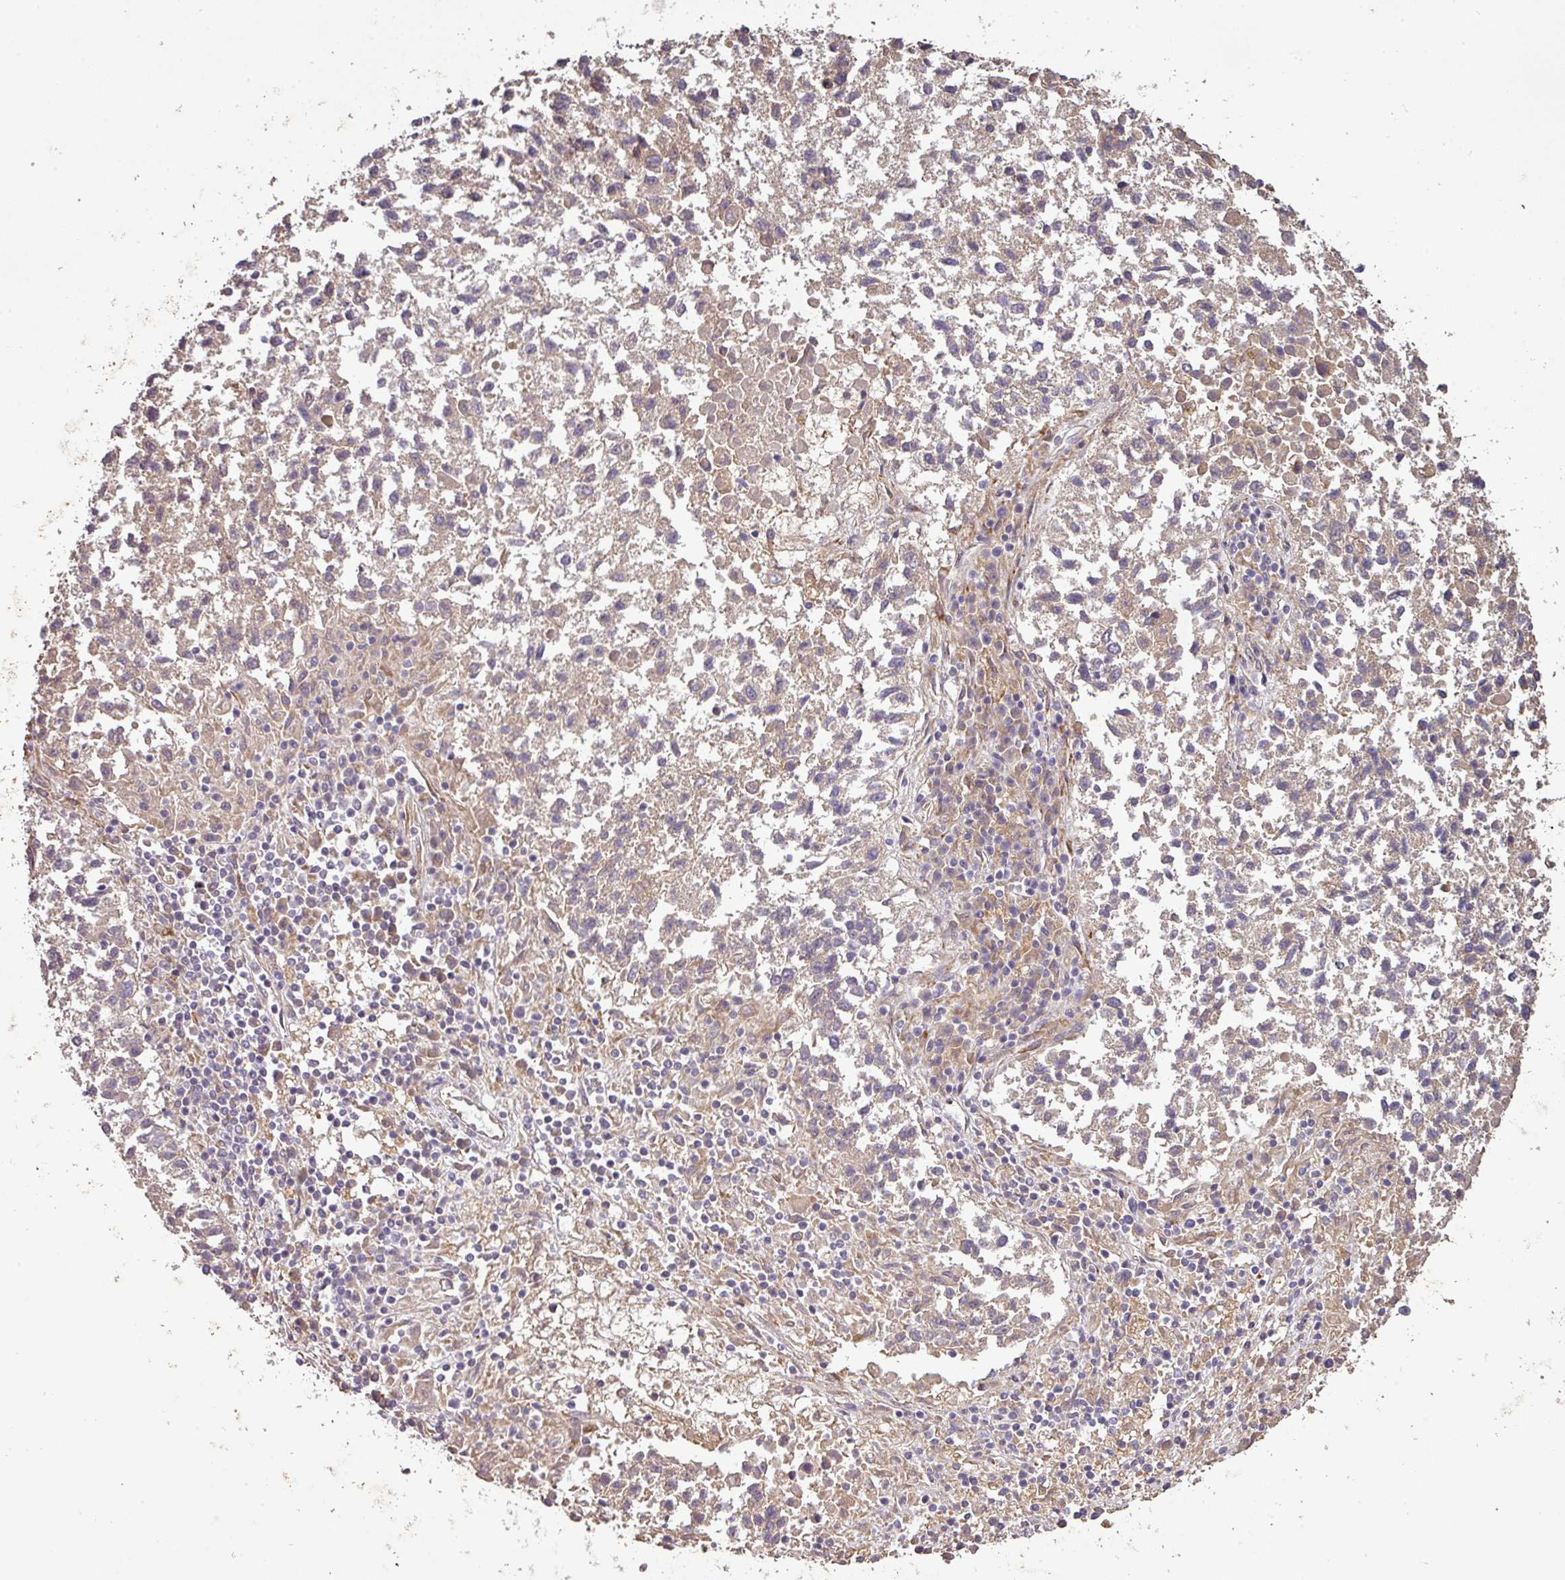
{"staining": {"intensity": "weak", "quantity": "25%-75%", "location": "cytoplasmic/membranous"}, "tissue": "lung cancer", "cell_type": "Tumor cells", "image_type": "cancer", "snomed": [{"axis": "morphology", "description": "Squamous cell carcinoma, NOS"}, {"axis": "topography", "description": "Lung"}], "caption": "Immunohistochemical staining of human lung squamous cell carcinoma demonstrates low levels of weak cytoplasmic/membranous positivity in about 25%-75% of tumor cells. (DAB (3,3'-diaminobenzidine) IHC, brown staining for protein, blue staining for nuclei).", "gene": "SPCS3", "patient": {"sex": "male", "age": 73}}